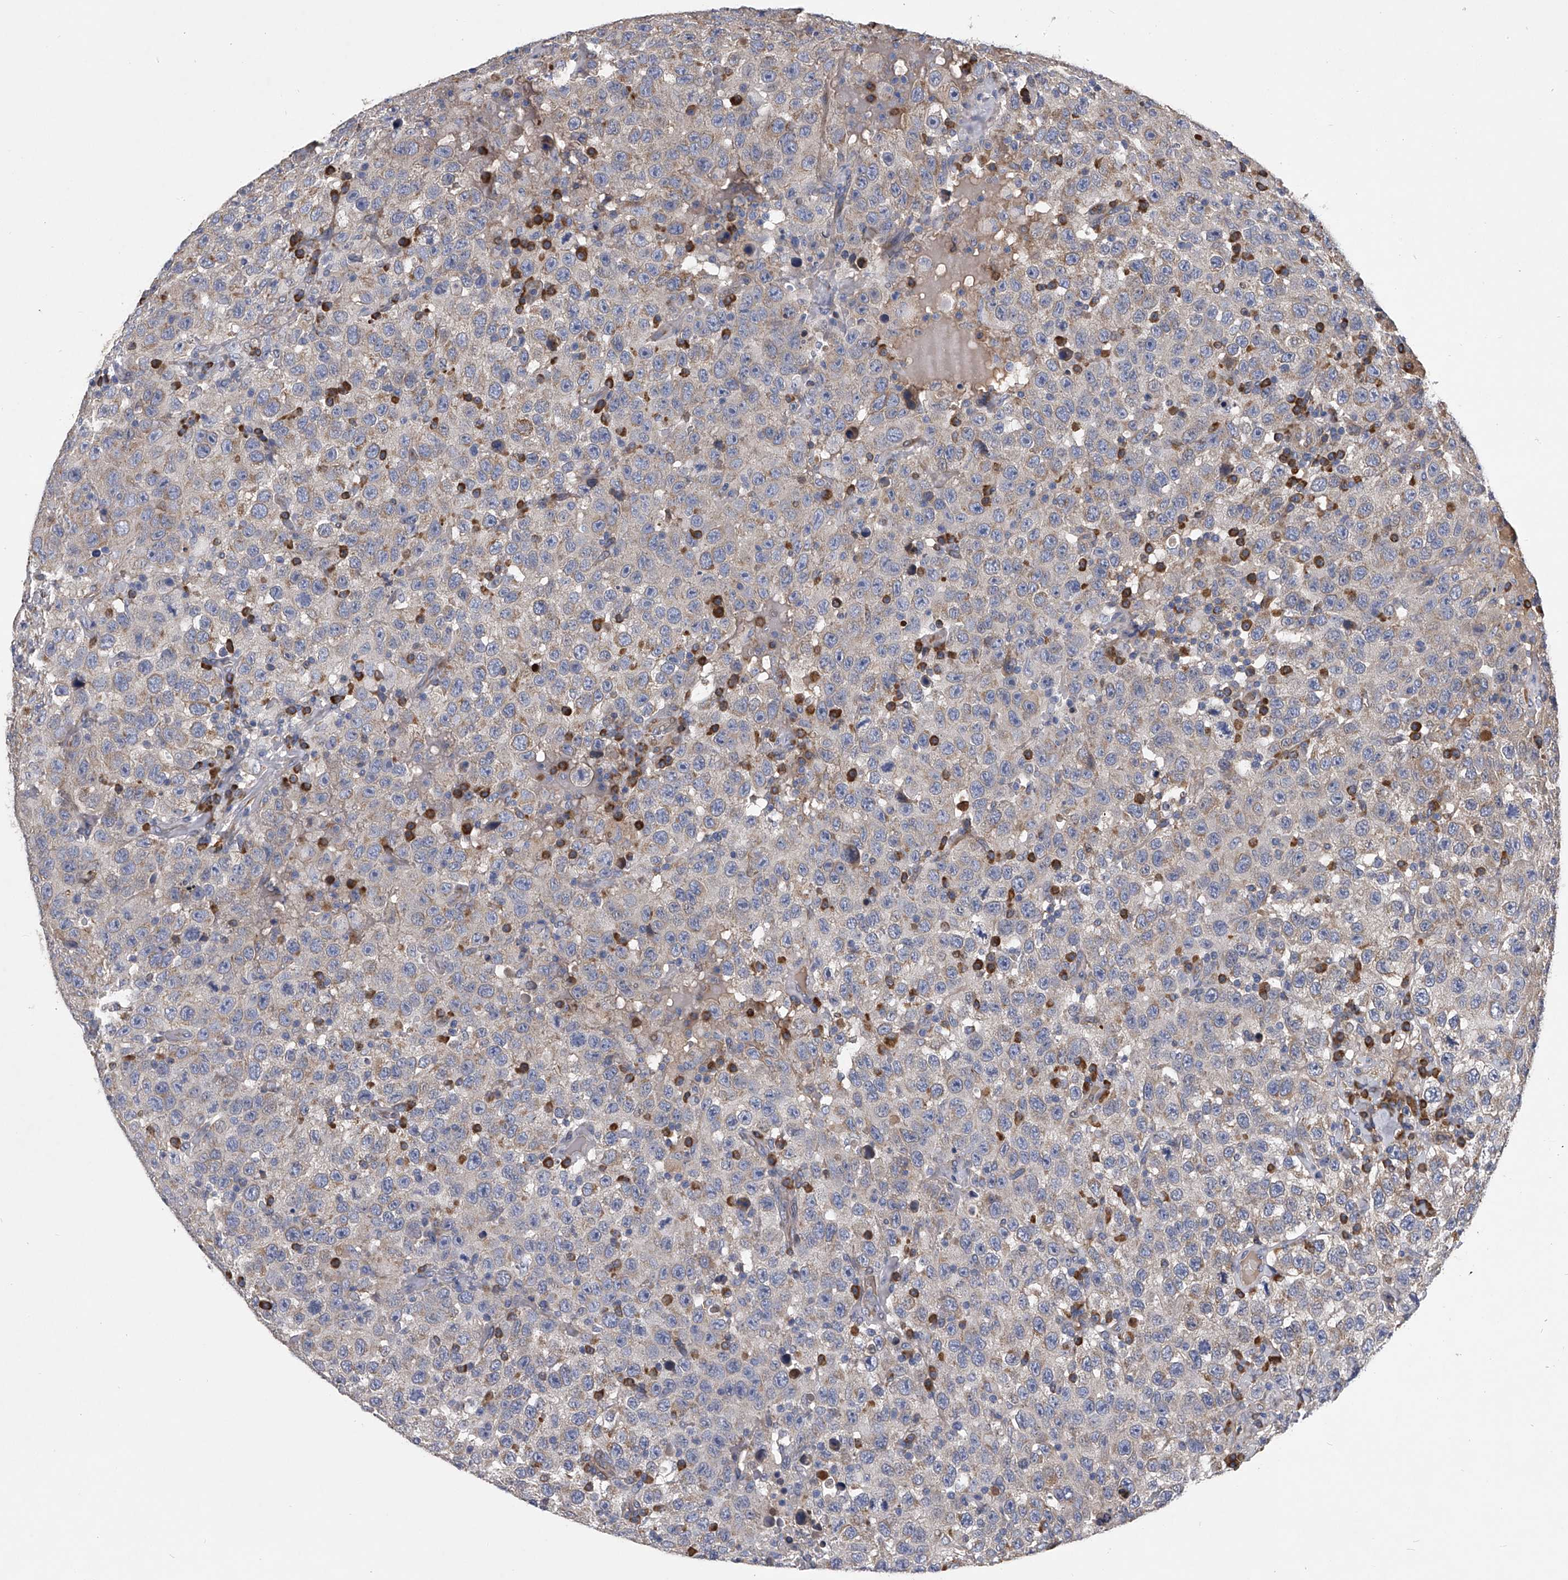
{"staining": {"intensity": "negative", "quantity": "none", "location": "none"}, "tissue": "testis cancer", "cell_type": "Tumor cells", "image_type": "cancer", "snomed": [{"axis": "morphology", "description": "Seminoma, NOS"}, {"axis": "topography", "description": "Testis"}], "caption": "IHC image of neoplastic tissue: testis cancer (seminoma) stained with DAB (3,3'-diaminobenzidine) shows no significant protein expression in tumor cells. (DAB immunohistochemistry (IHC) visualized using brightfield microscopy, high magnification).", "gene": "CCR4", "patient": {"sex": "male", "age": 41}}